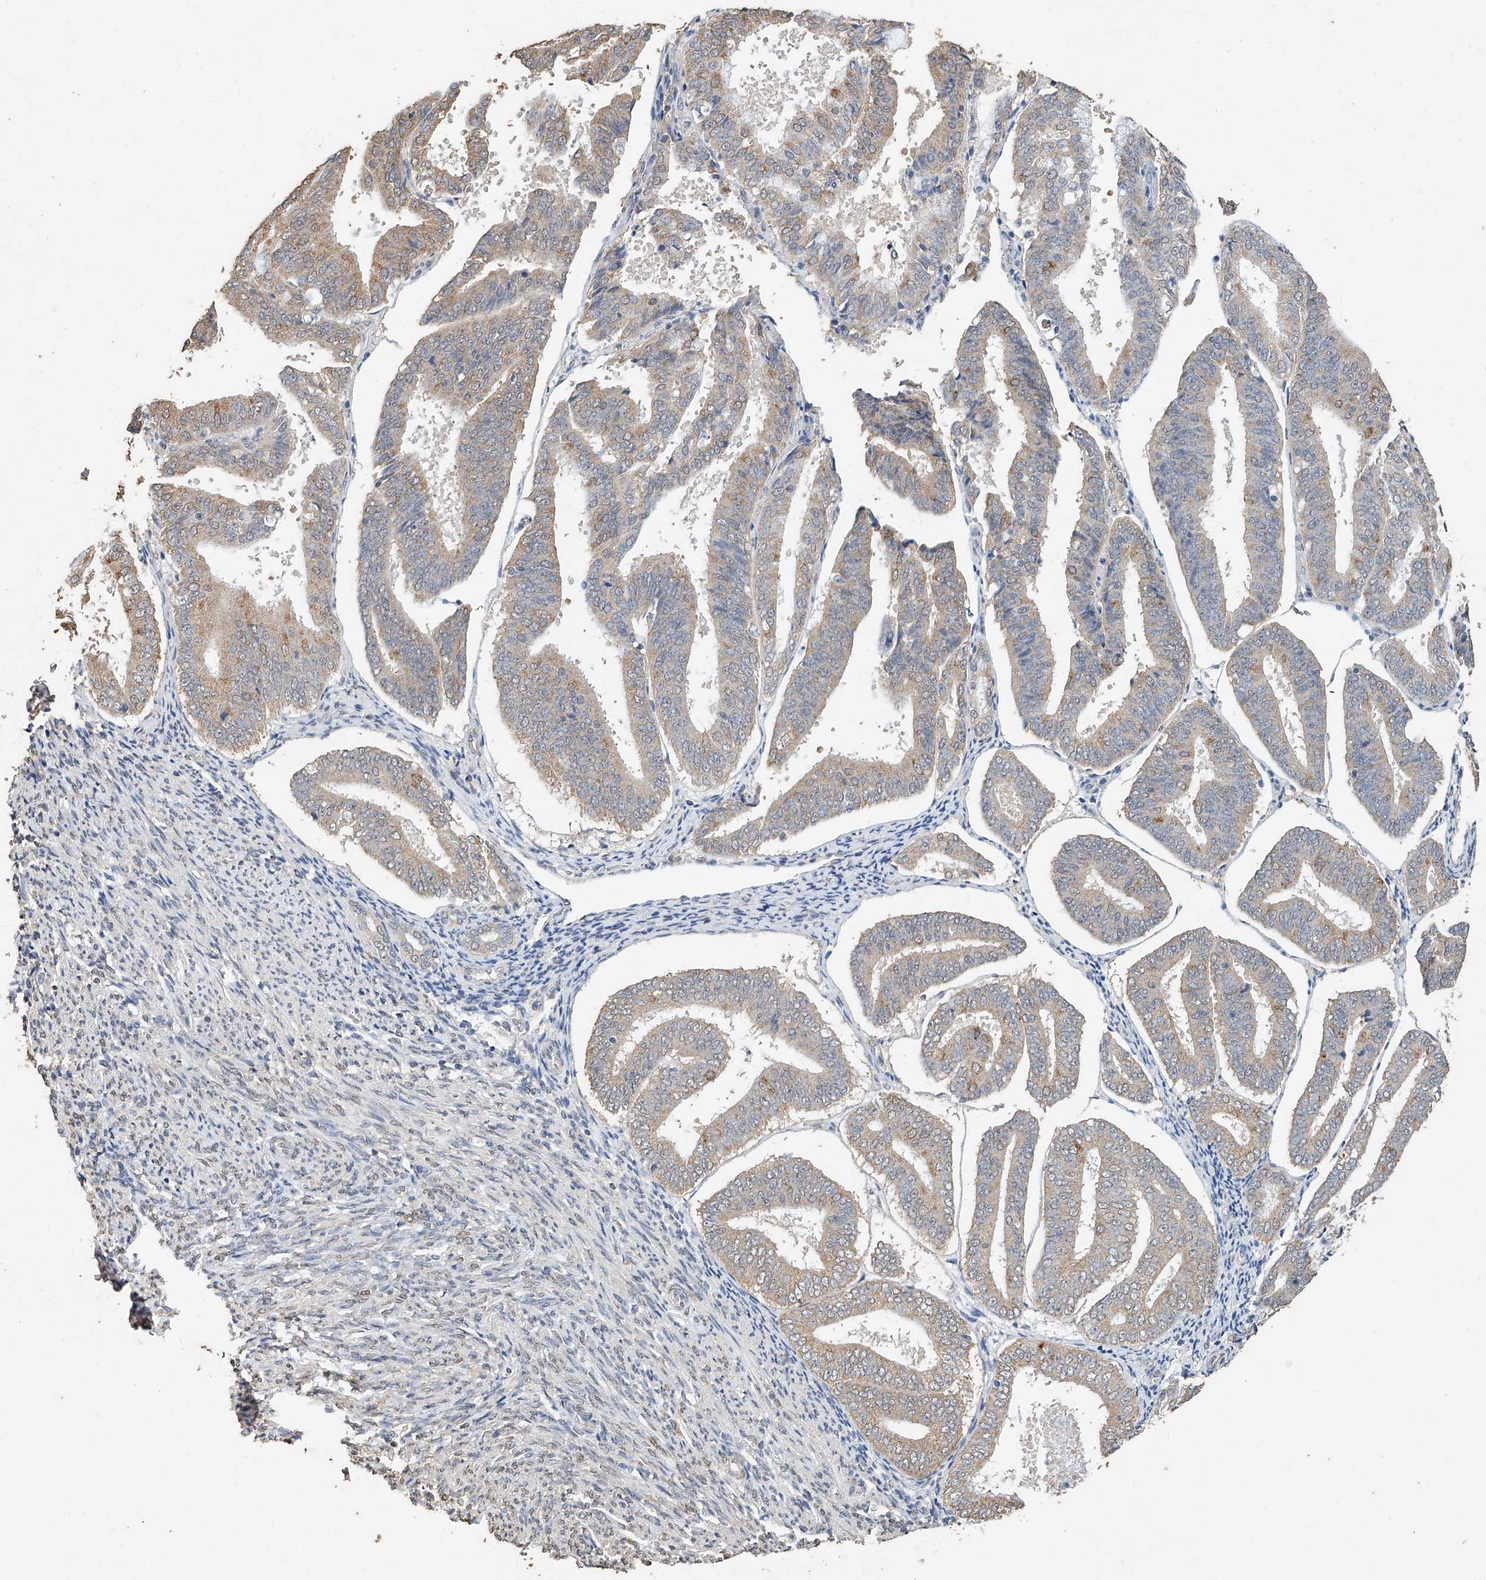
{"staining": {"intensity": "weak", "quantity": ">75%", "location": "cytoplasmic/membranous"}, "tissue": "endometrial cancer", "cell_type": "Tumor cells", "image_type": "cancer", "snomed": [{"axis": "morphology", "description": "Adenocarcinoma, NOS"}, {"axis": "topography", "description": "Endometrium"}], "caption": "Immunohistochemical staining of human endometrial adenocarcinoma shows low levels of weak cytoplasmic/membranous positivity in about >75% of tumor cells.", "gene": "CERS4", "patient": {"sex": "female", "age": 63}}